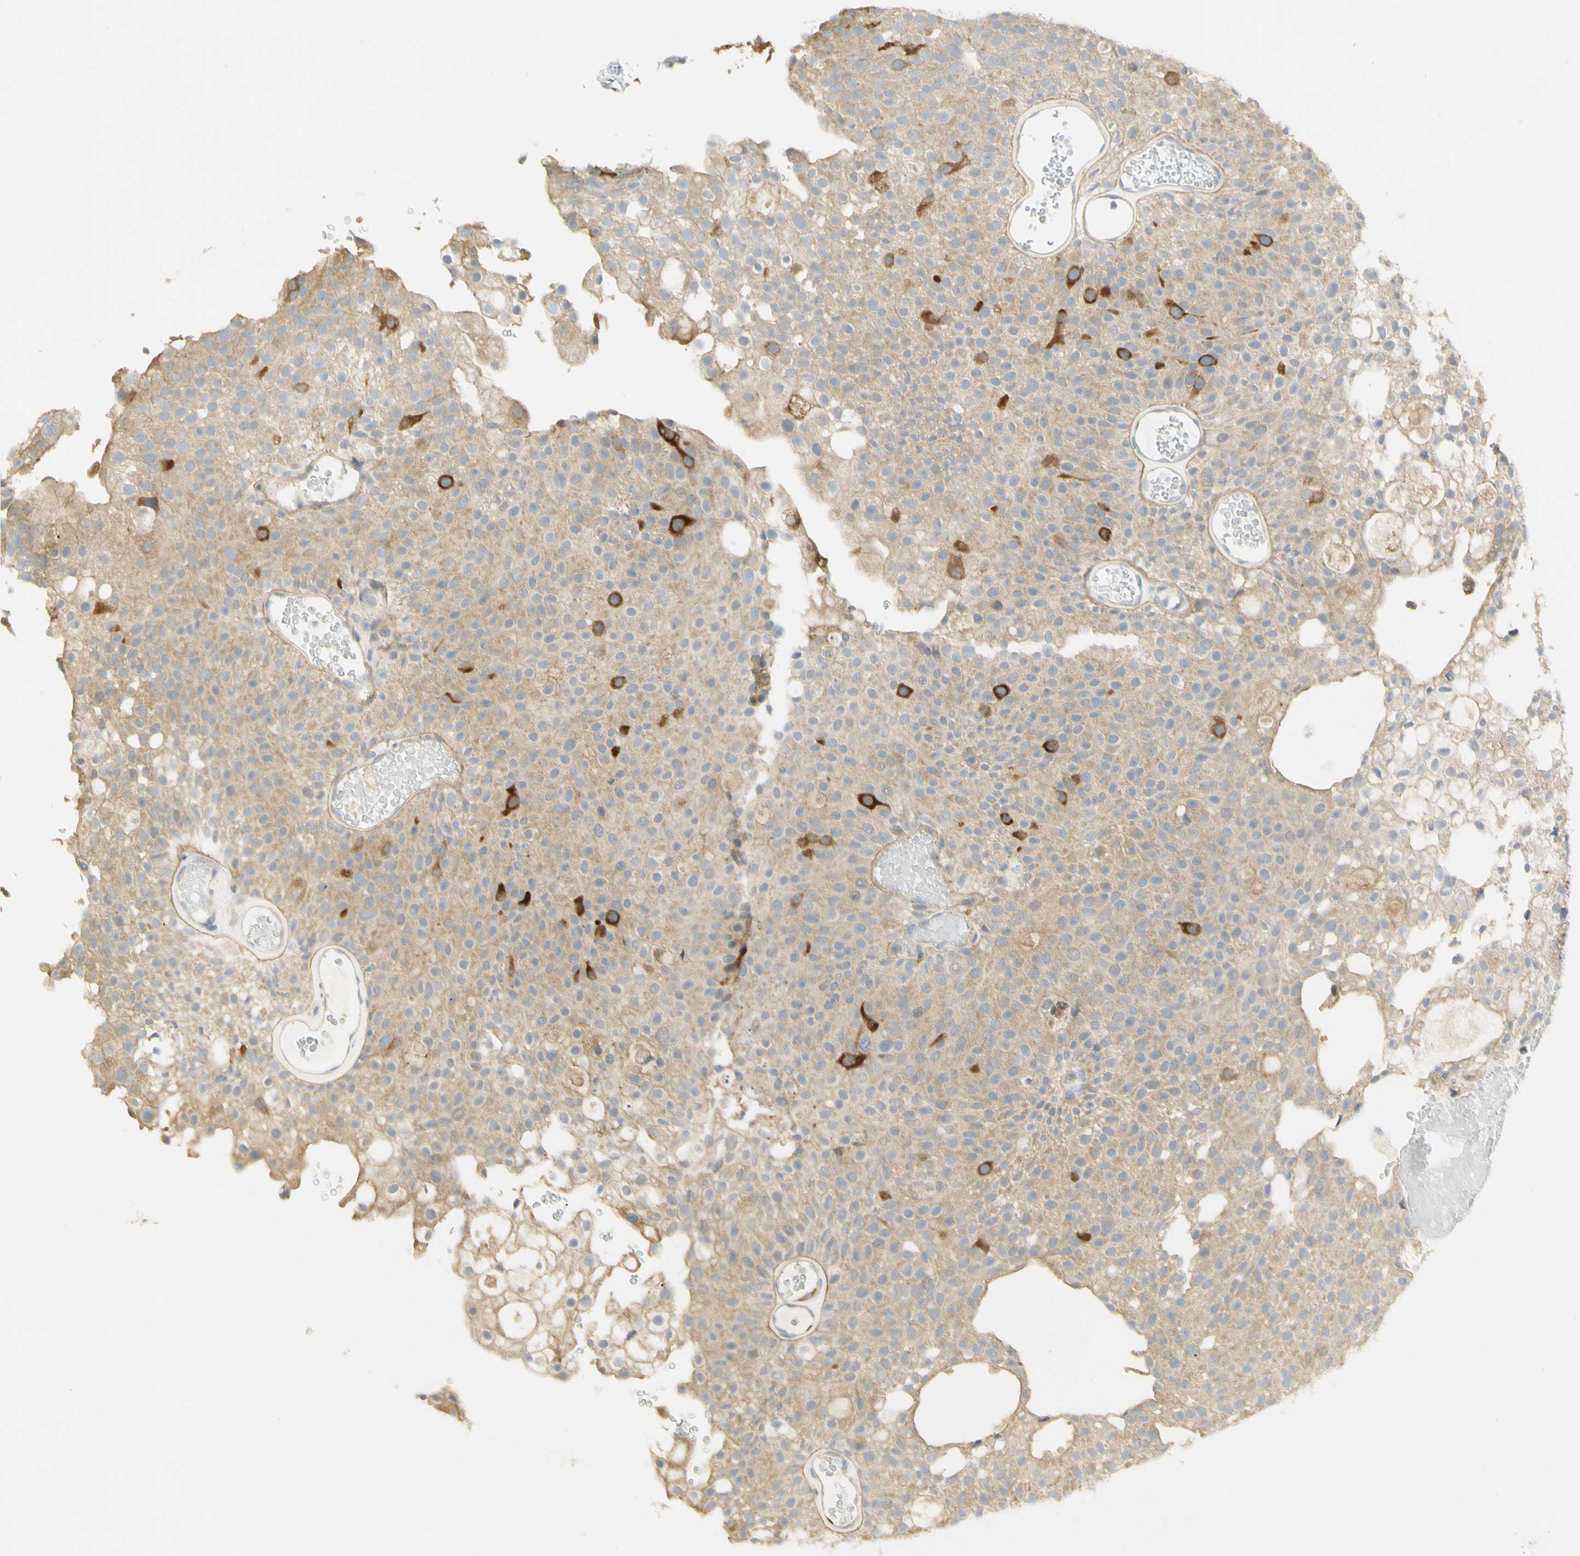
{"staining": {"intensity": "strong", "quantity": "25%-75%", "location": "cytoplasmic/membranous"}, "tissue": "urothelial cancer", "cell_type": "Tumor cells", "image_type": "cancer", "snomed": [{"axis": "morphology", "description": "Urothelial carcinoma, Low grade"}, {"axis": "topography", "description": "Urinary bladder"}], "caption": "Protein staining reveals strong cytoplasmic/membranous expression in approximately 25%-75% of tumor cells in urothelial cancer.", "gene": "KIF11", "patient": {"sex": "male", "age": 78}}